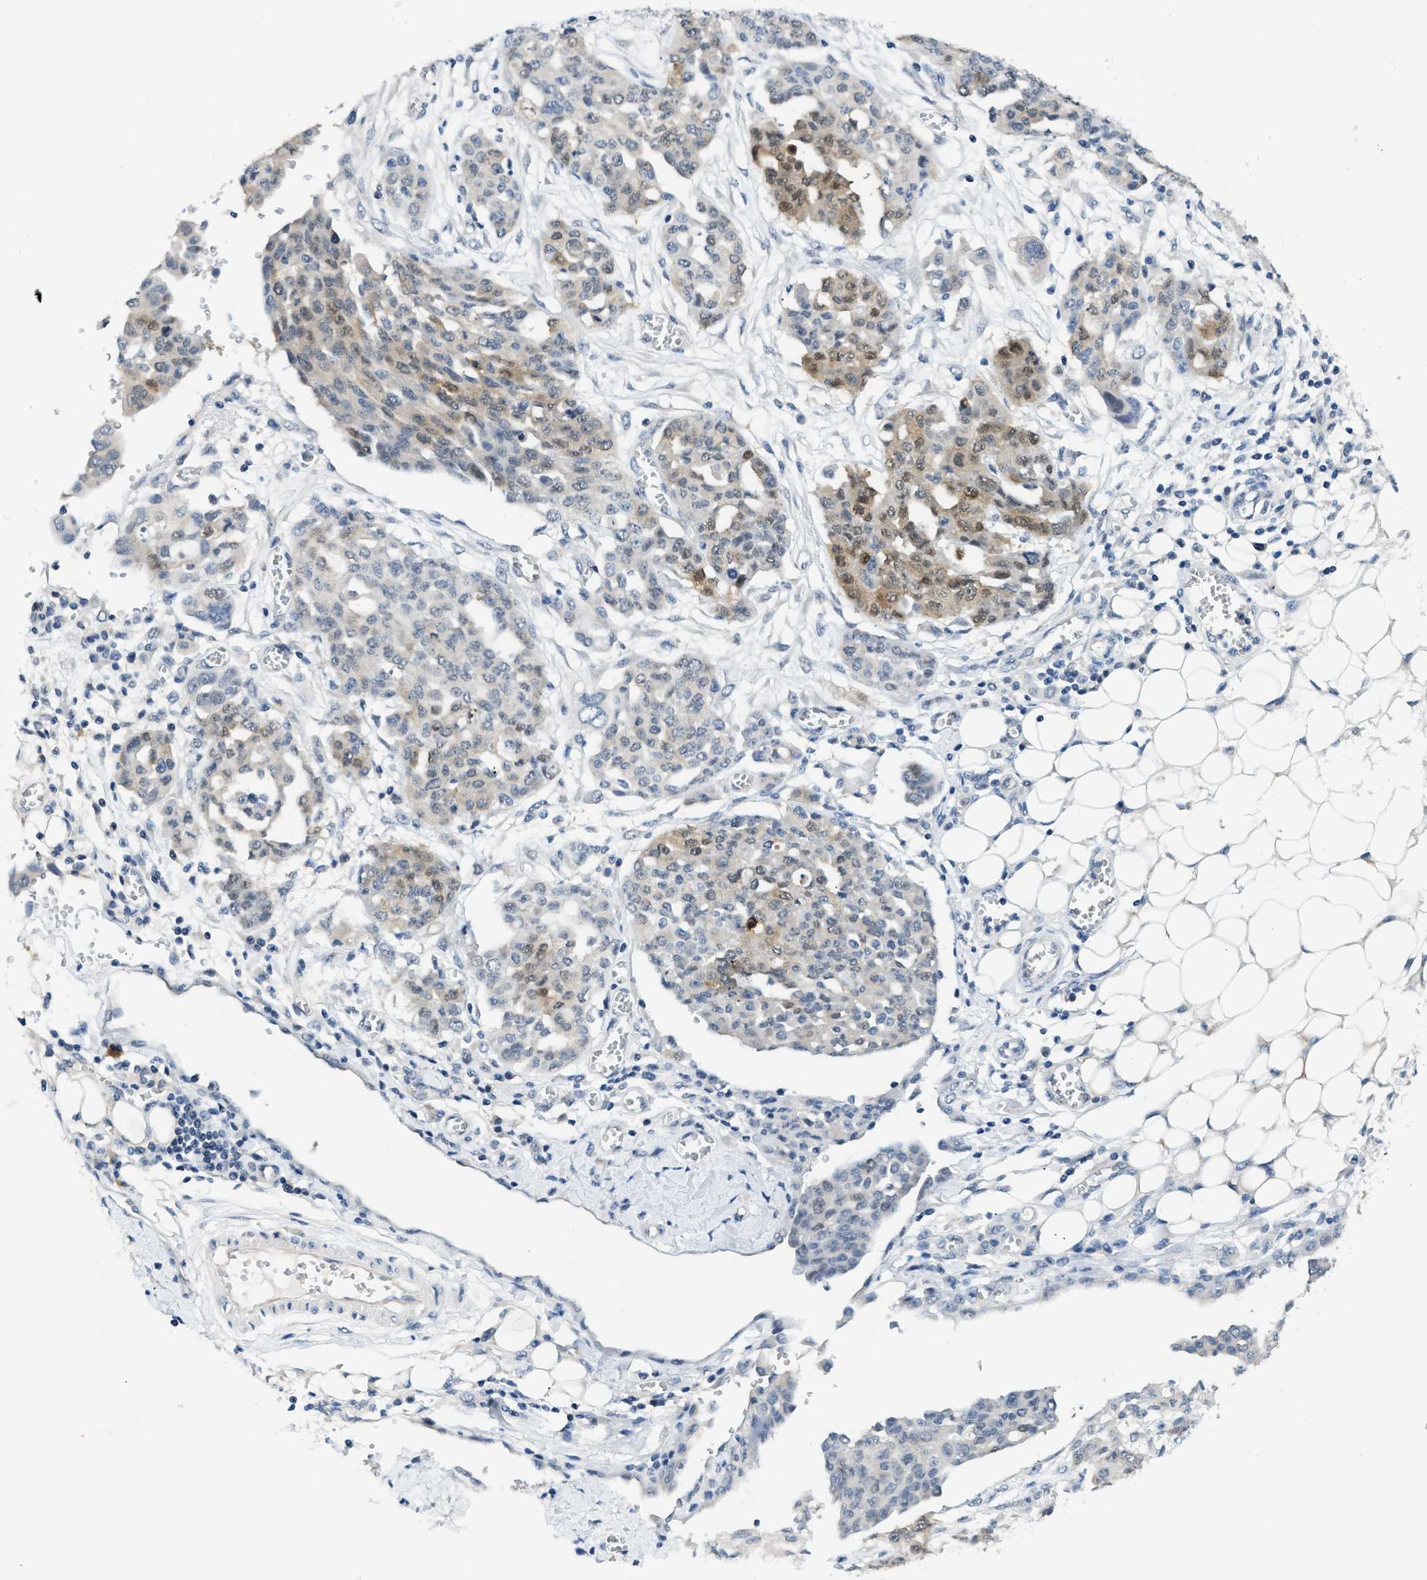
{"staining": {"intensity": "weak", "quantity": "25%-75%", "location": "cytoplasmic/membranous,nuclear"}, "tissue": "ovarian cancer", "cell_type": "Tumor cells", "image_type": "cancer", "snomed": [{"axis": "morphology", "description": "Cystadenocarcinoma, serous, NOS"}, {"axis": "topography", "description": "Soft tissue"}, {"axis": "topography", "description": "Ovary"}], "caption": "An immunohistochemistry photomicrograph of neoplastic tissue is shown. Protein staining in brown labels weak cytoplasmic/membranous and nuclear positivity in ovarian cancer (serous cystadenocarcinoma) within tumor cells. (DAB (3,3'-diaminobenzidine) IHC with brightfield microscopy, high magnification).", "gene": "PSAT1", "patient": {"sex": "female", "age": 57}}